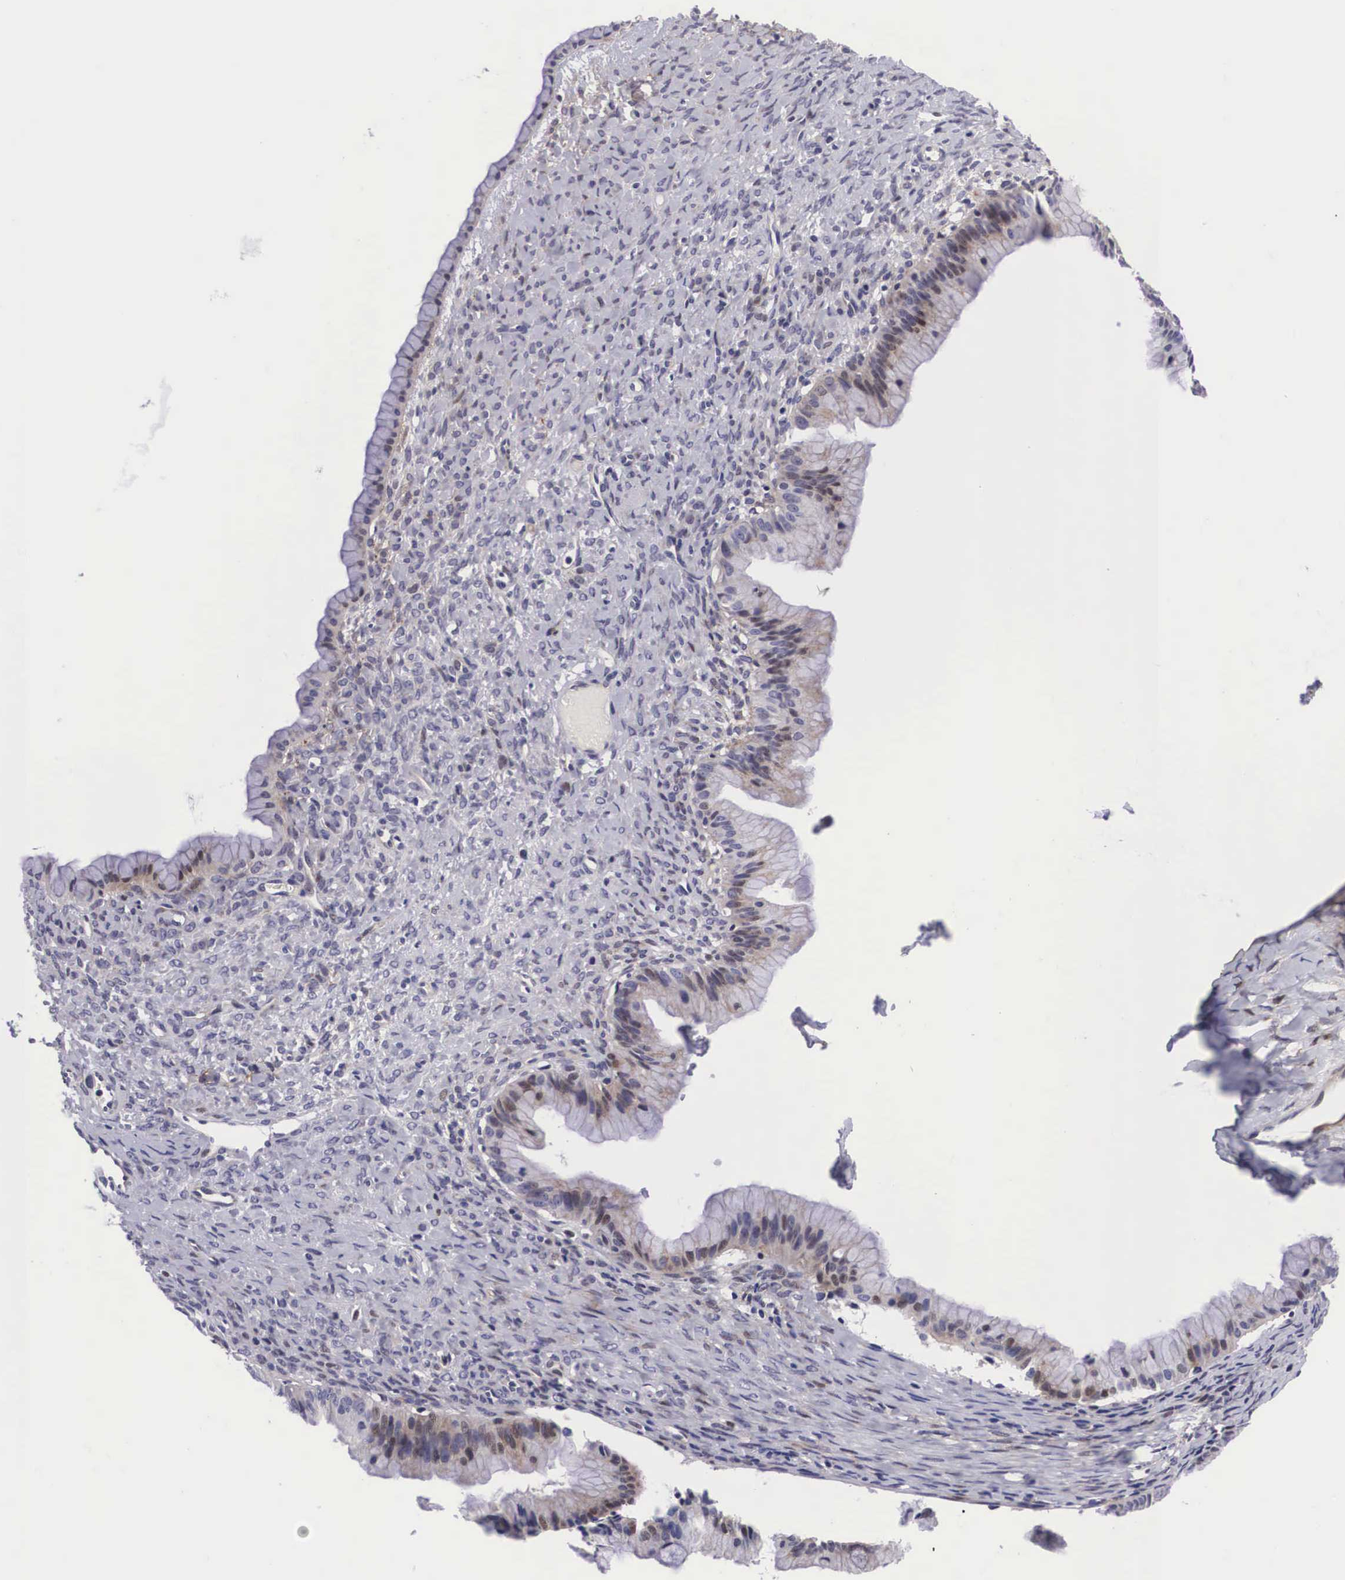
{"staining": {"intensity": "weak", "quantity": "25%-75%", "location": "cytoplasmic/membranous,nuclear"}, "tissue": "ovarian cancer", "cell_type": "Tumor cells", "image_type": "cancer", "snomed": [{"axis": "morphology", "description": "Cystadenocarcinoma, mucinous, NOS"}, {"axis": "topography", "description": "Ovary"}], "caption": "High-power microscopy captured an immunohistochemistry (IHC) micrograph of mucinous cystadenocarcinoma (ovarian), revealing weak cytoplasmic/membranous and nuclear positivity in about 25%-75% of tumor cells.", "gene": "EMID1", "patient": {"sex": "female", "age": 25}}